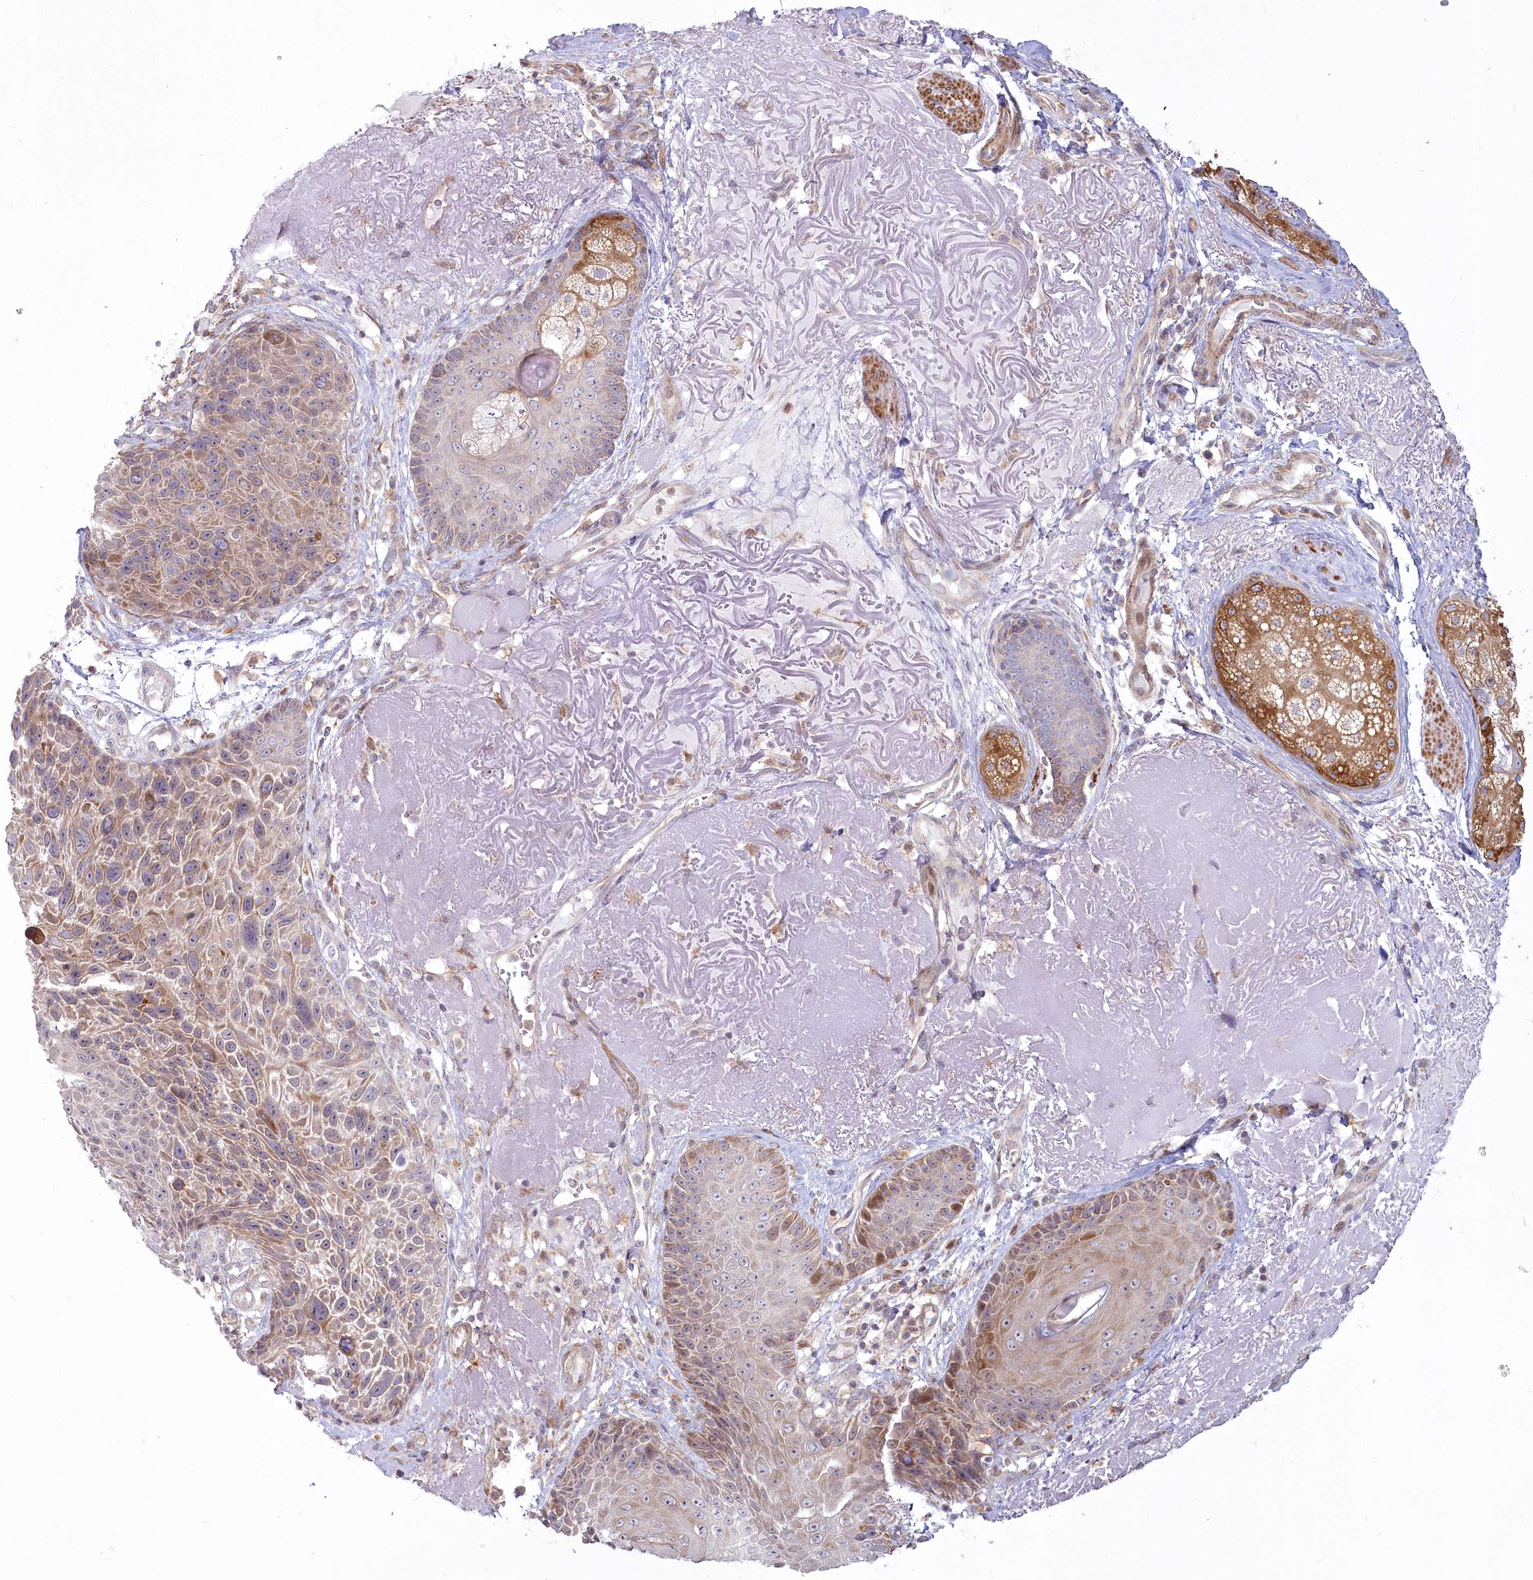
{"staining": {"intensity": "moderate", "quantity": "25%-75%", "location": "cytoplasmic/membranous"}, "tissue": "skin cancer", "cell_type": "Tumor cells", "image_type": "cancer", "snomed": [{"axis": "morphology", "description": "Squamous cell carcinoma, NOS"}, {"axis": "topography", "description": "Skin"}], "caption": "This micrograph shows immunohistochemistry staining of human skin cancer, with medium moderate cytoplasmic/membranous expression in about 25%-75% of tumor cells.", "gene": "MTG1", "patient": {"sex": "female", "age": 88}}